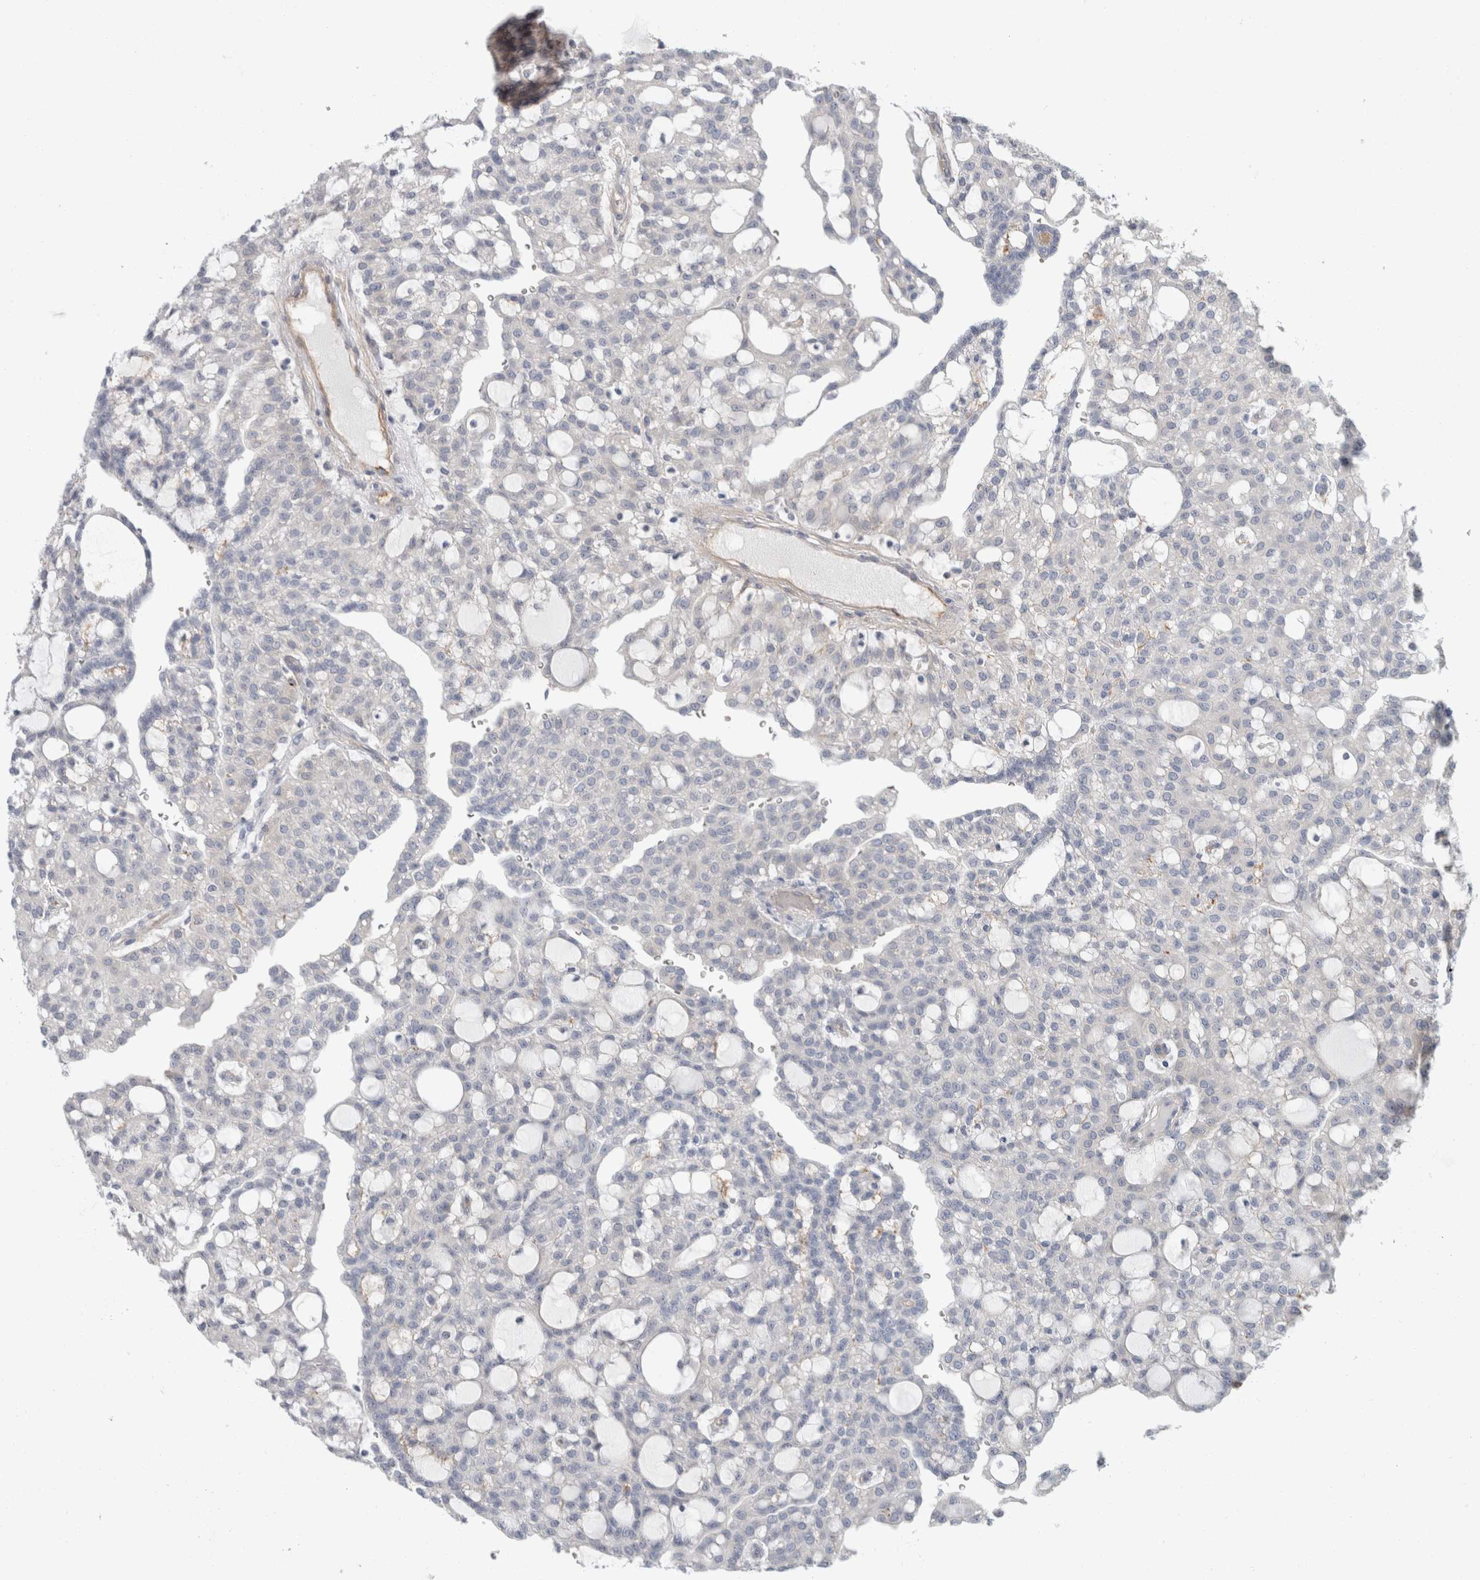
{"staining": {"intensity": "negative", "quantity": "none", "location": "none"}, "tissue": "renal cancer", "cell_type": "Tumor cells", "image_type": "cancer", "snomed": [{"axis": "morphology", "description": "Adenocarcinoma, NOS"}, {"axis": "topography", "description": "Kidney"}], "caption": "Histopathology image shows no protein staining in tumor cells of renal adenocarcinoma tissue.", "gene": "CD55", "patient": {"sex": "male", "age": 63}}